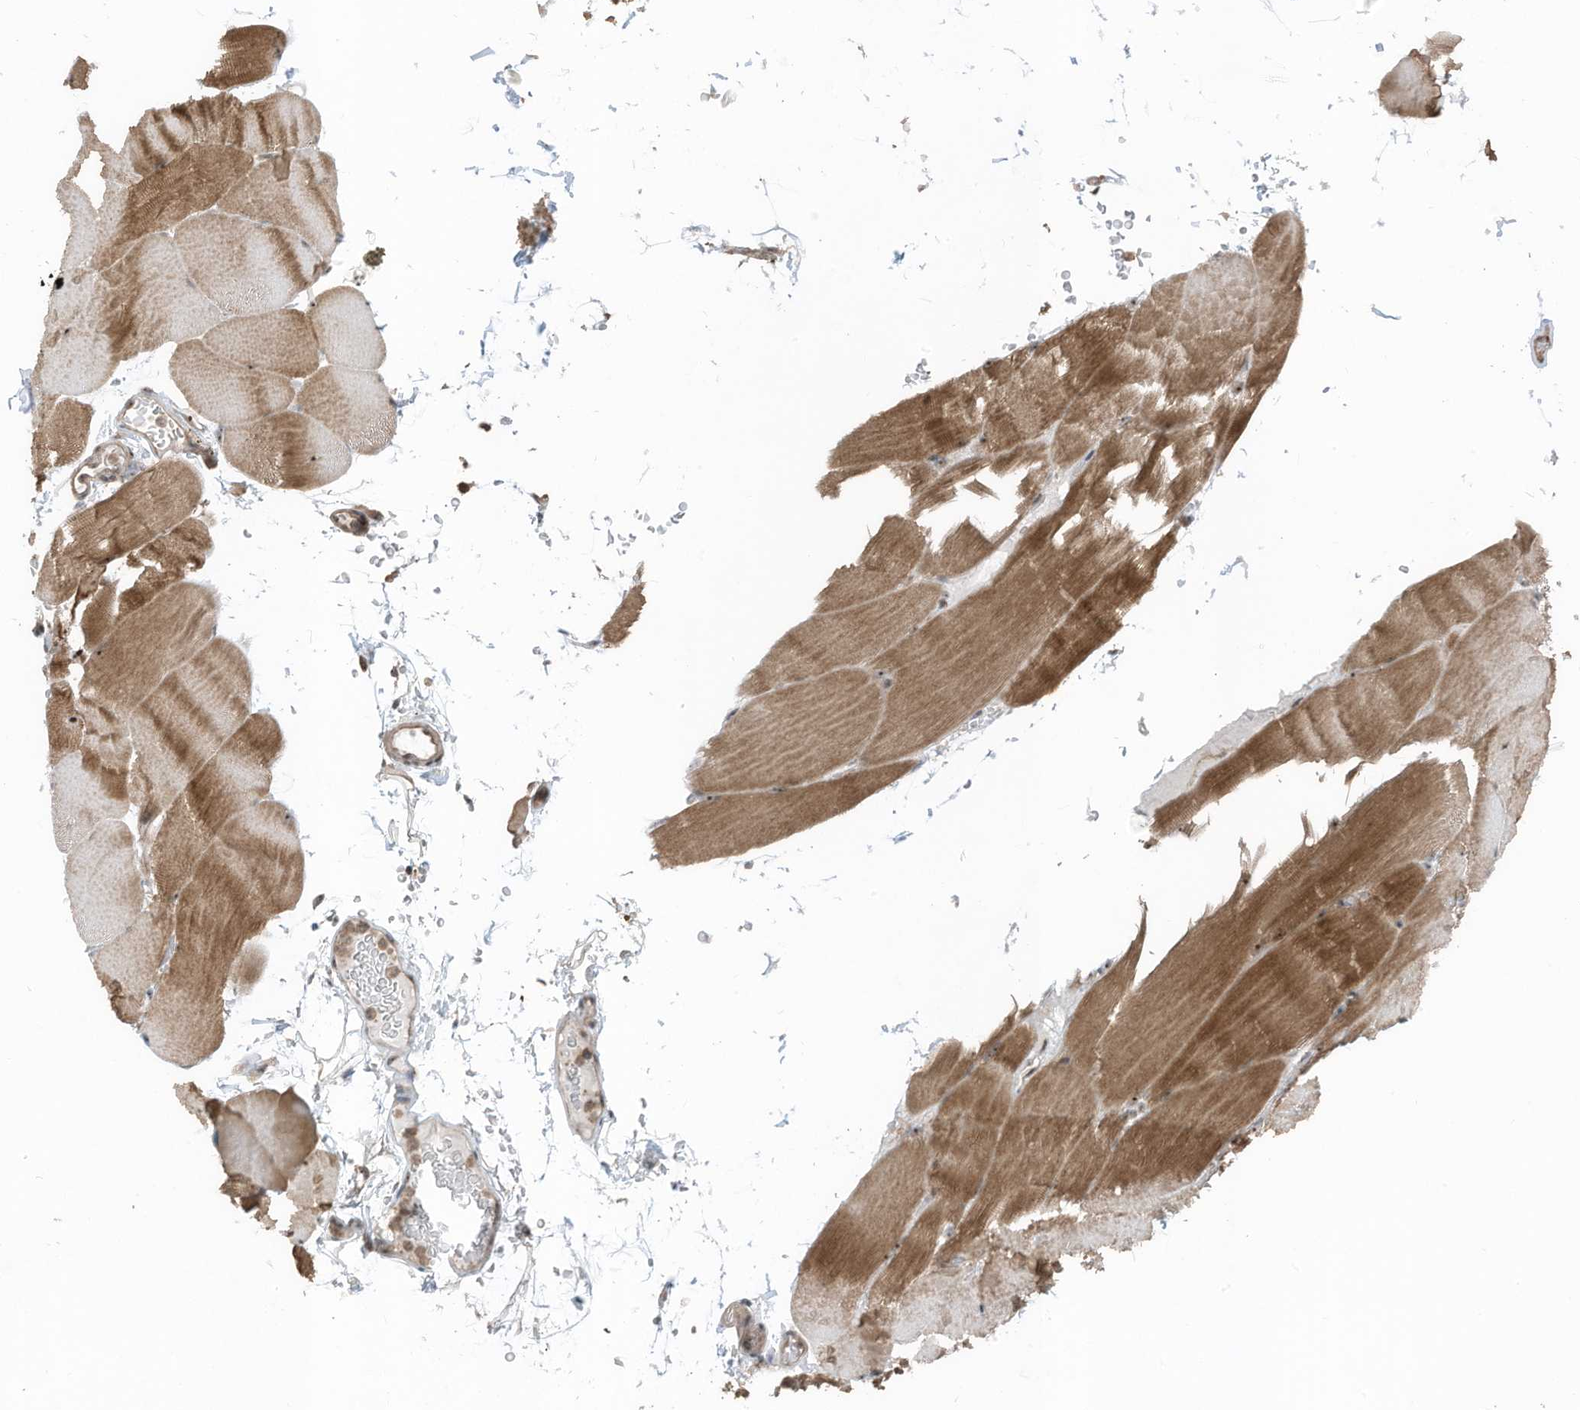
{"staining": {"intensity": "moderate", "quantity": "25%-75%", "location": "cytoplasmic/membranous,nuclear"}, "tissue": "skeletal muscle", "cell_type": "Myocytes", "image_type": "normal", "snomed": [{"axis": "morphology", "description": "Normal tissue, NOS"}, {"axis": "topography", "description": "Skeletal muscle"}, {"axis": "topography", "description": "Parathyroid gland"}], "caption": "Approximately 25%-75% of myocytes in normal human skeletal muscle display moderate cytoplasmic/membranous,nuclear protein staining as visualized by brown immunohistochemical staining.", "gene": "UTP3", "patient": {"sex": "female", "age": 37}}